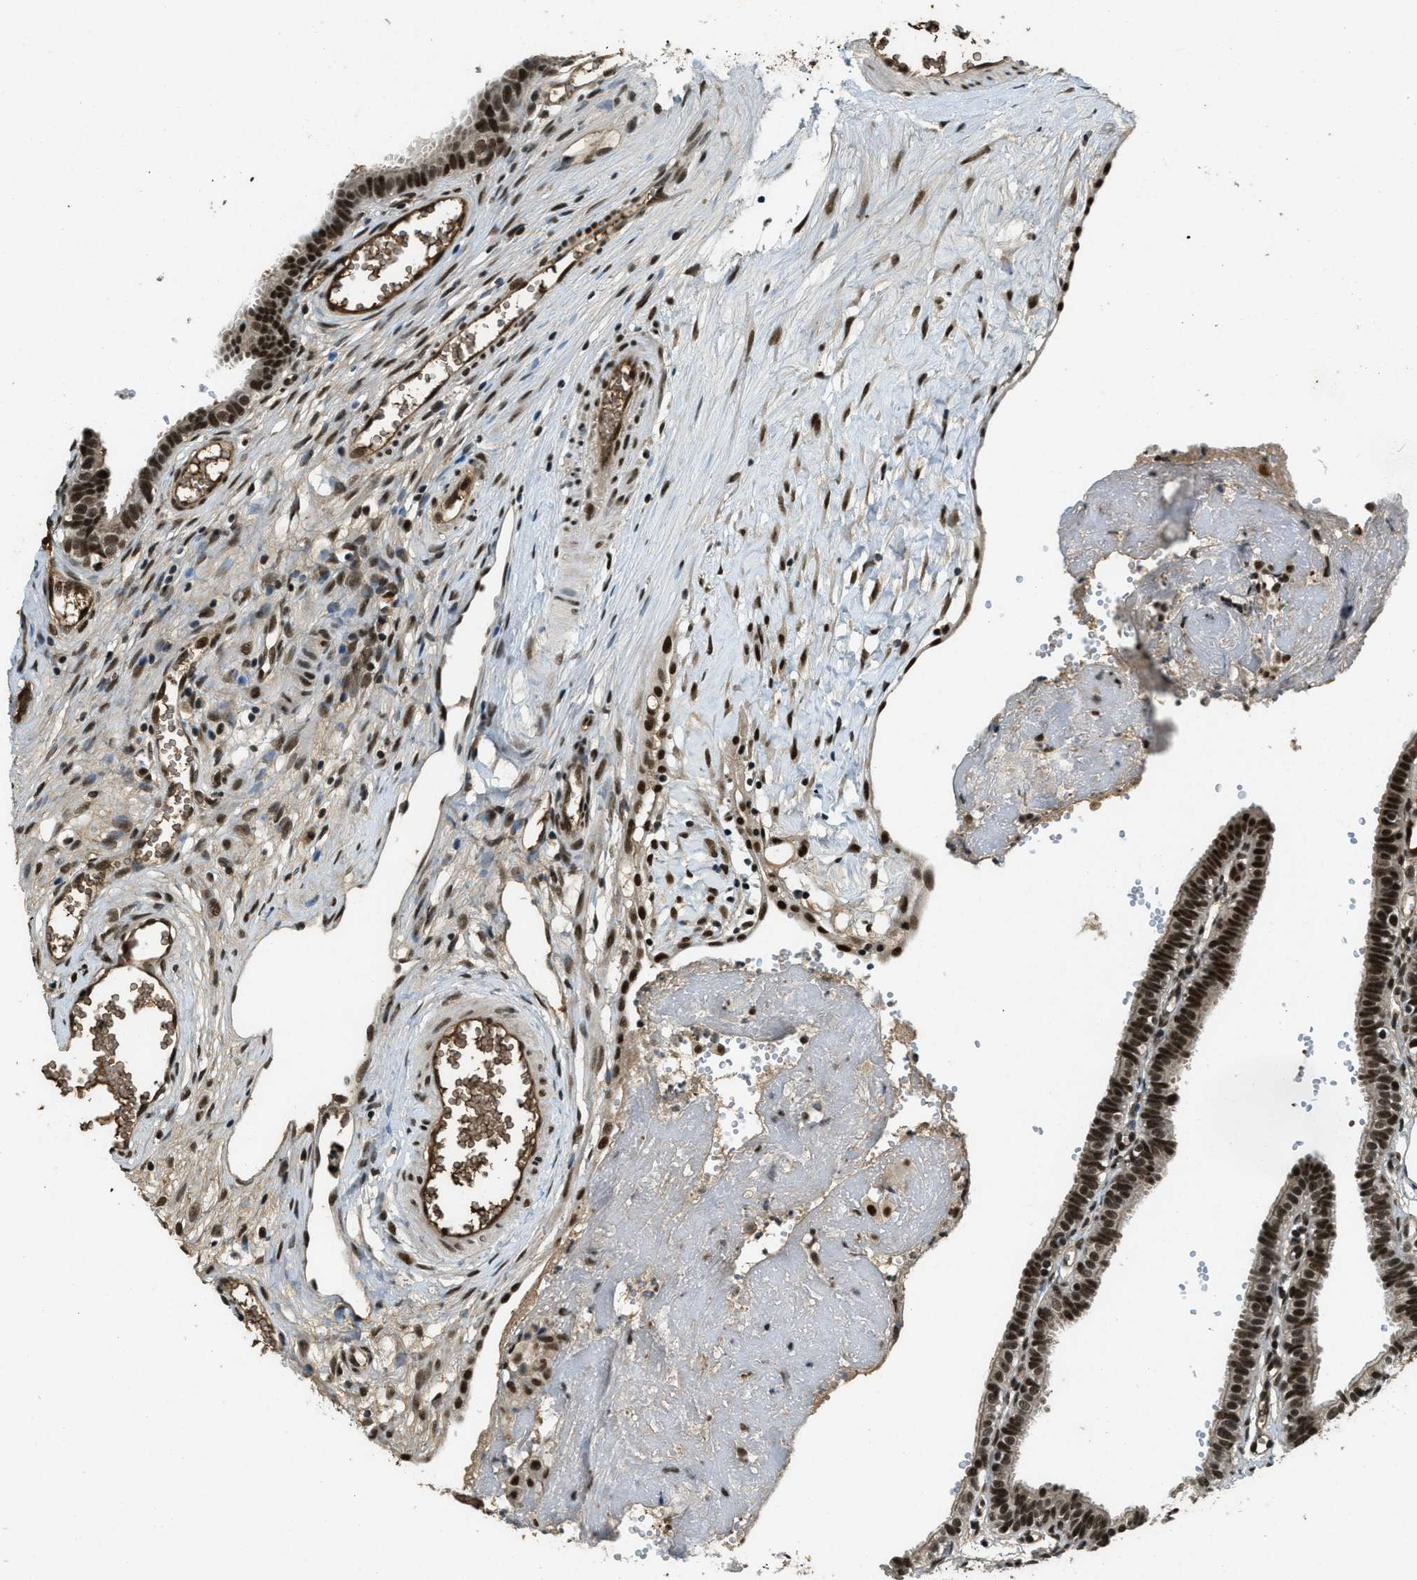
{"staining": {"intensity": "strong", "quantity": ">75%", "location": "nuclear"}, "tissue": "fallopian tube", "cell_type": "Glandular cells", "image_type": "normal", "snomed": [{"axis": "morphology", "description": "Normal tissue, NOS"}, {"axis": "topography", "description": "Fallopian tube"}, {"axis": "topography", "description": "Placenta"}], "caption": "Immunohistochemical staining of unremarkable human fallopian tube shows strong nuclear protein staining in approximately >75% of glandular cells.", "gene": "ZNF148", "patient": {"sex": "female", "age": 34}}